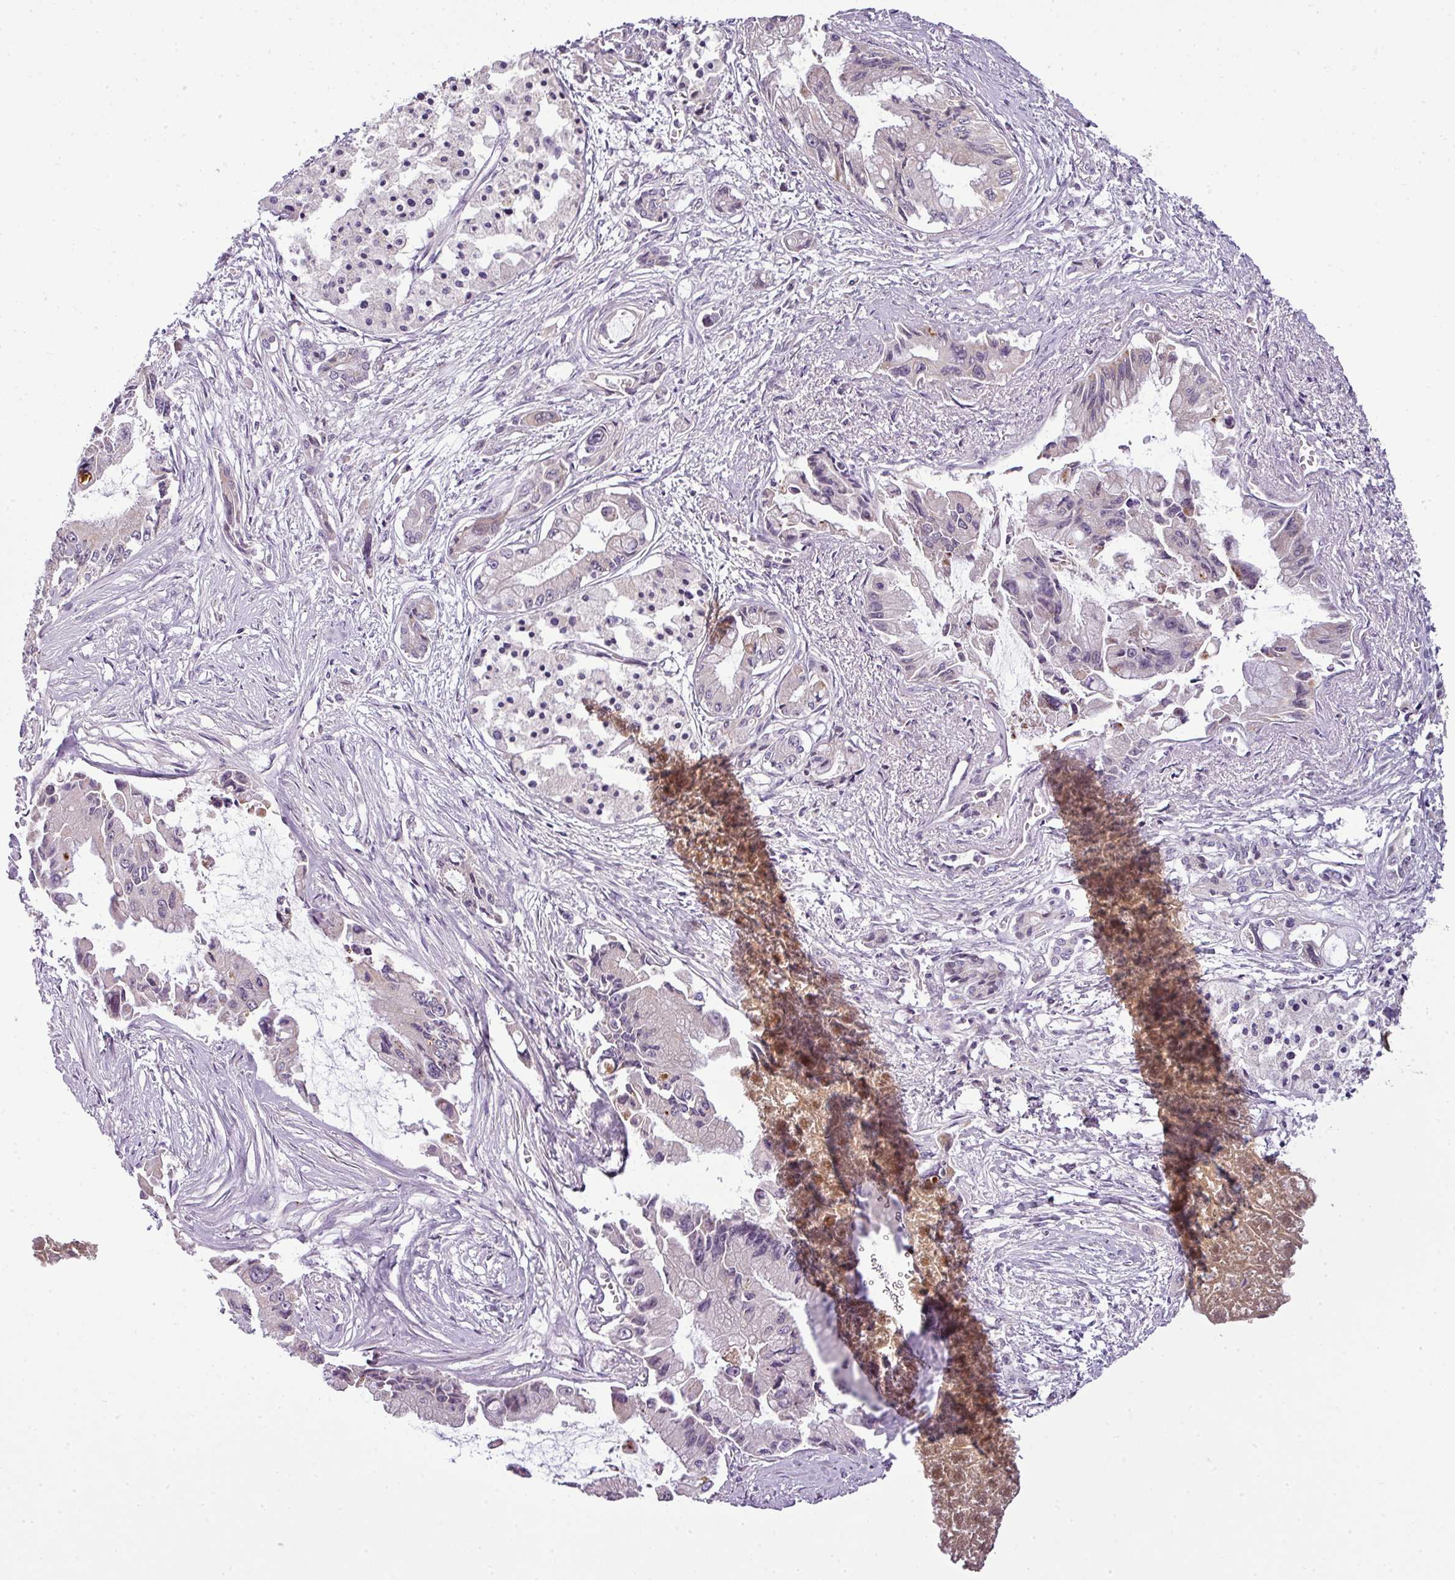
{"staining": {"intensity": "negative", "quantity": "none", "location": "none"}, "tissue": "pancreatic cancer", "cell_type": "Tumor cells", "image_type": "cancer", "snomed": [{"axis": "morphology", "description": "Adenocarcinoma, NOS"}, {"axis": "topography", "description": "Pancreas"}], "caption": "Immunohistochemical staining of human adenocarcinoma (pancreatic) exhibits no significant expression in tumor cells.", "gene": "DERPC", "patient": {"sex": "male", "age": 84}}